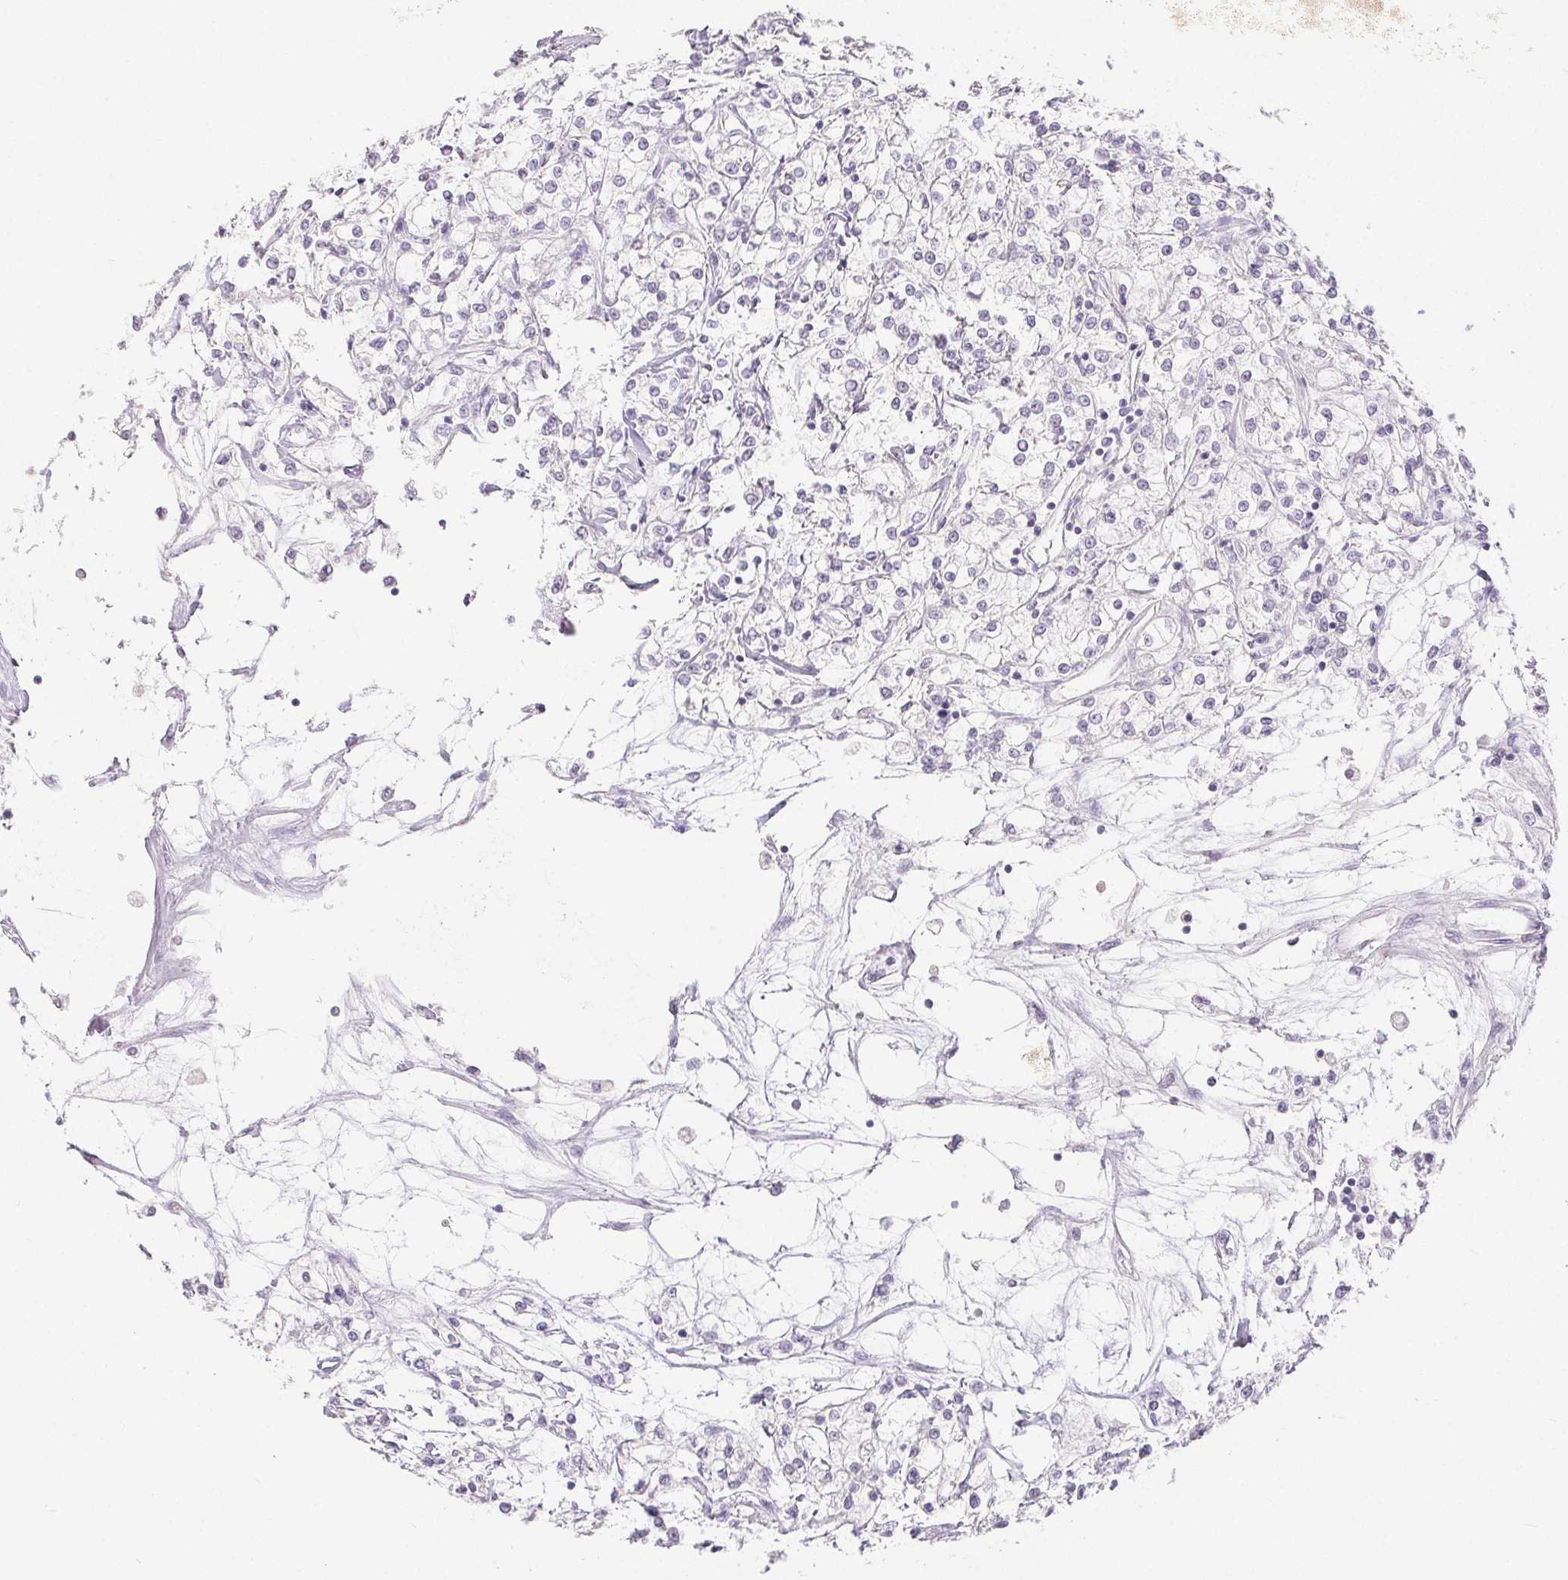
{"staining": {"intensity": "negative", "quantity": "none", "location": "none"}, "tissue": "renal cancer", "cell_type": "Tumor cells", "image_type": "cancer", "snomed": [{"axis": "morphology", "description": "Adenocarcinoma, NOS"}, {"axis": "topography", "description": "Kidney"}], "caption": "Immunohistochemistry (IHC) of renal cancer (adenocarcinoma) displays no staining in tumor cells.", "gene": "PI3", "patient": {"sex": "female", "age": 59}}